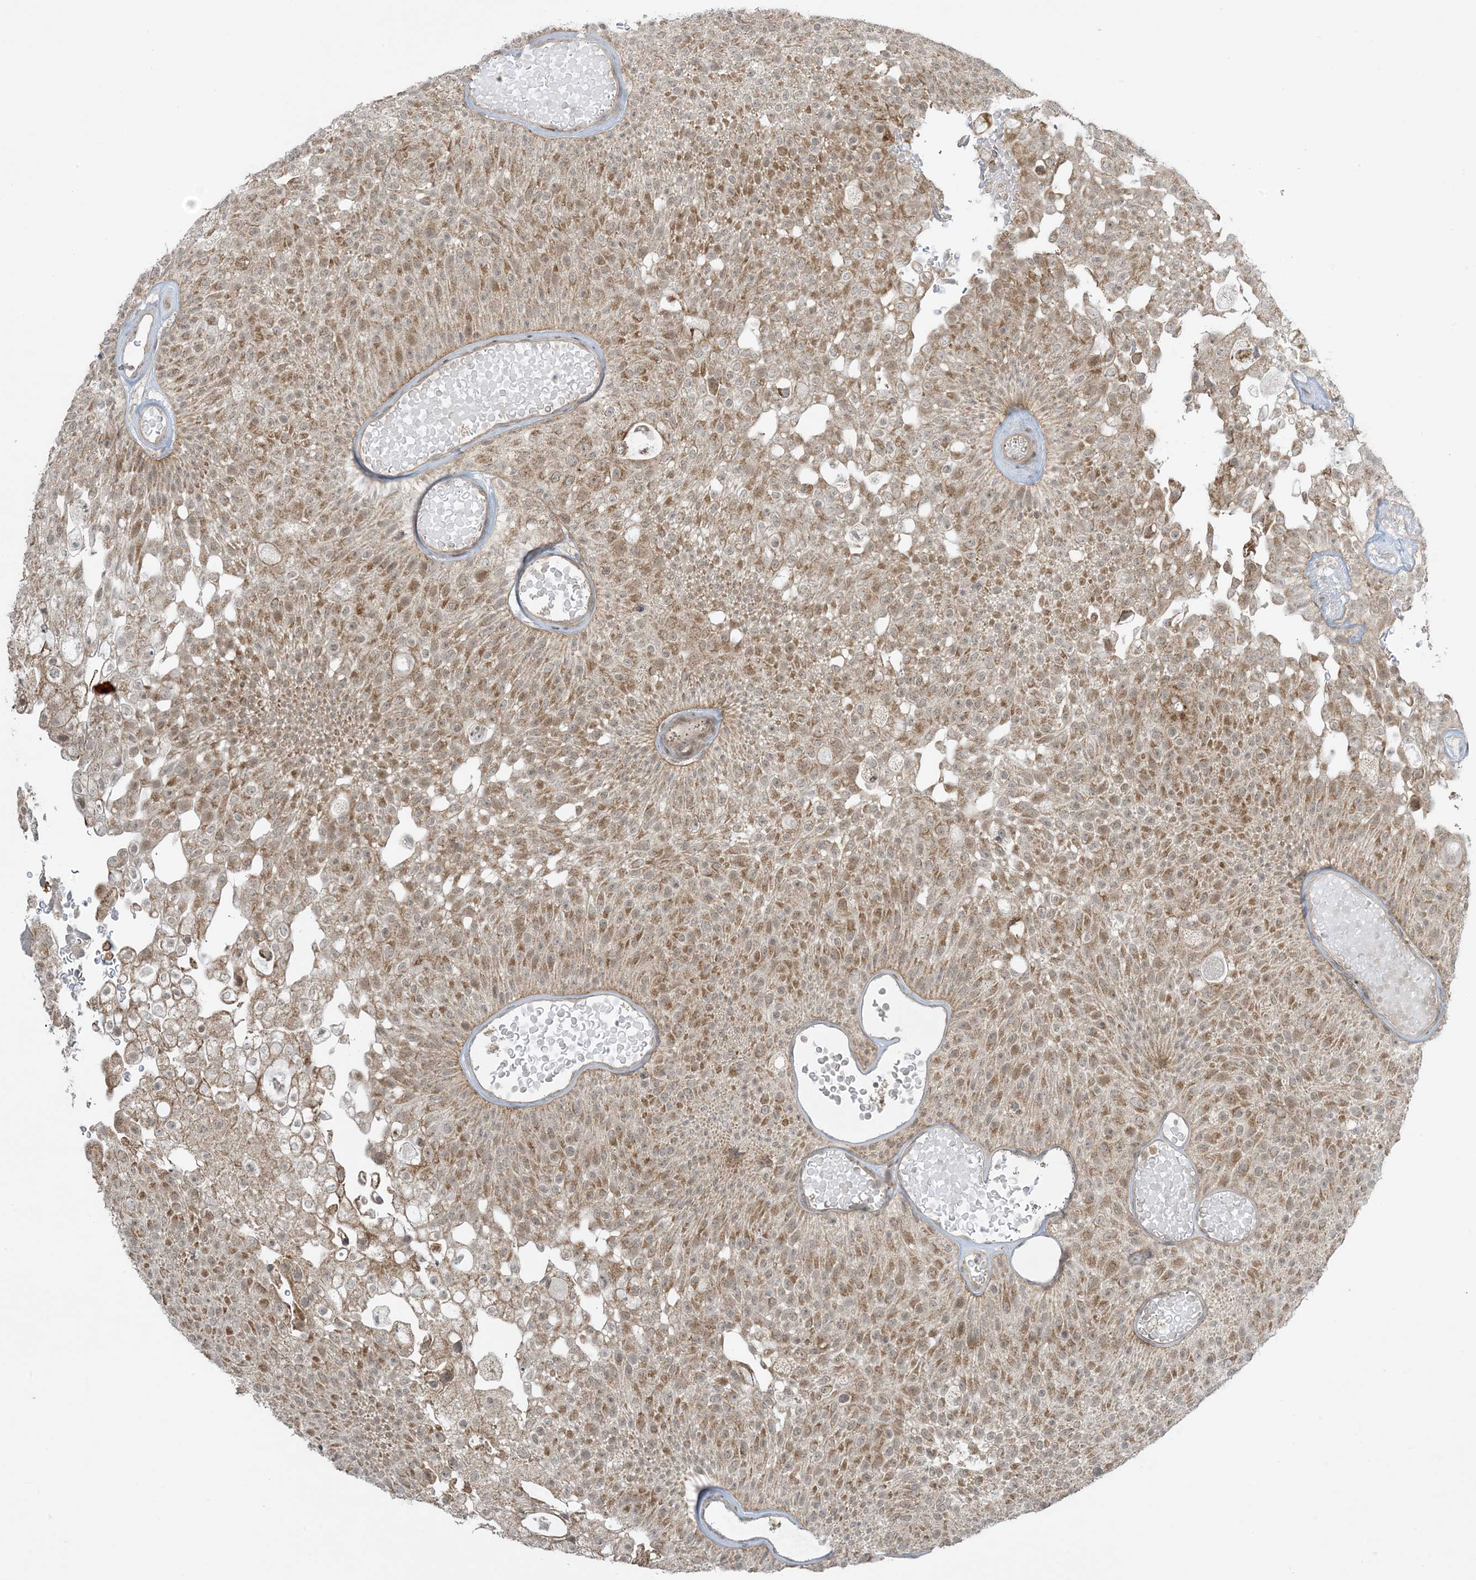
{"staining": {"intensity": "moderate", "quantity": "25%-75%", "location": "cytoplasmic/membranous"}, "tissue": "urothelial cancer", "cell_type": "Tumor cells", "image_type": "cancer", "snomed": [{"axis": "morphology", "description": "Urothelial carcinoma, Low grade"}, {"axis": "topography", "description": "Urinary bladder"}], "caption": "Human urothelial cancer stained with a protein marker shows moderate staining in tumor cells.", "gene": "PHLDB2", "patient": {"sex": "male", "age": 78}}